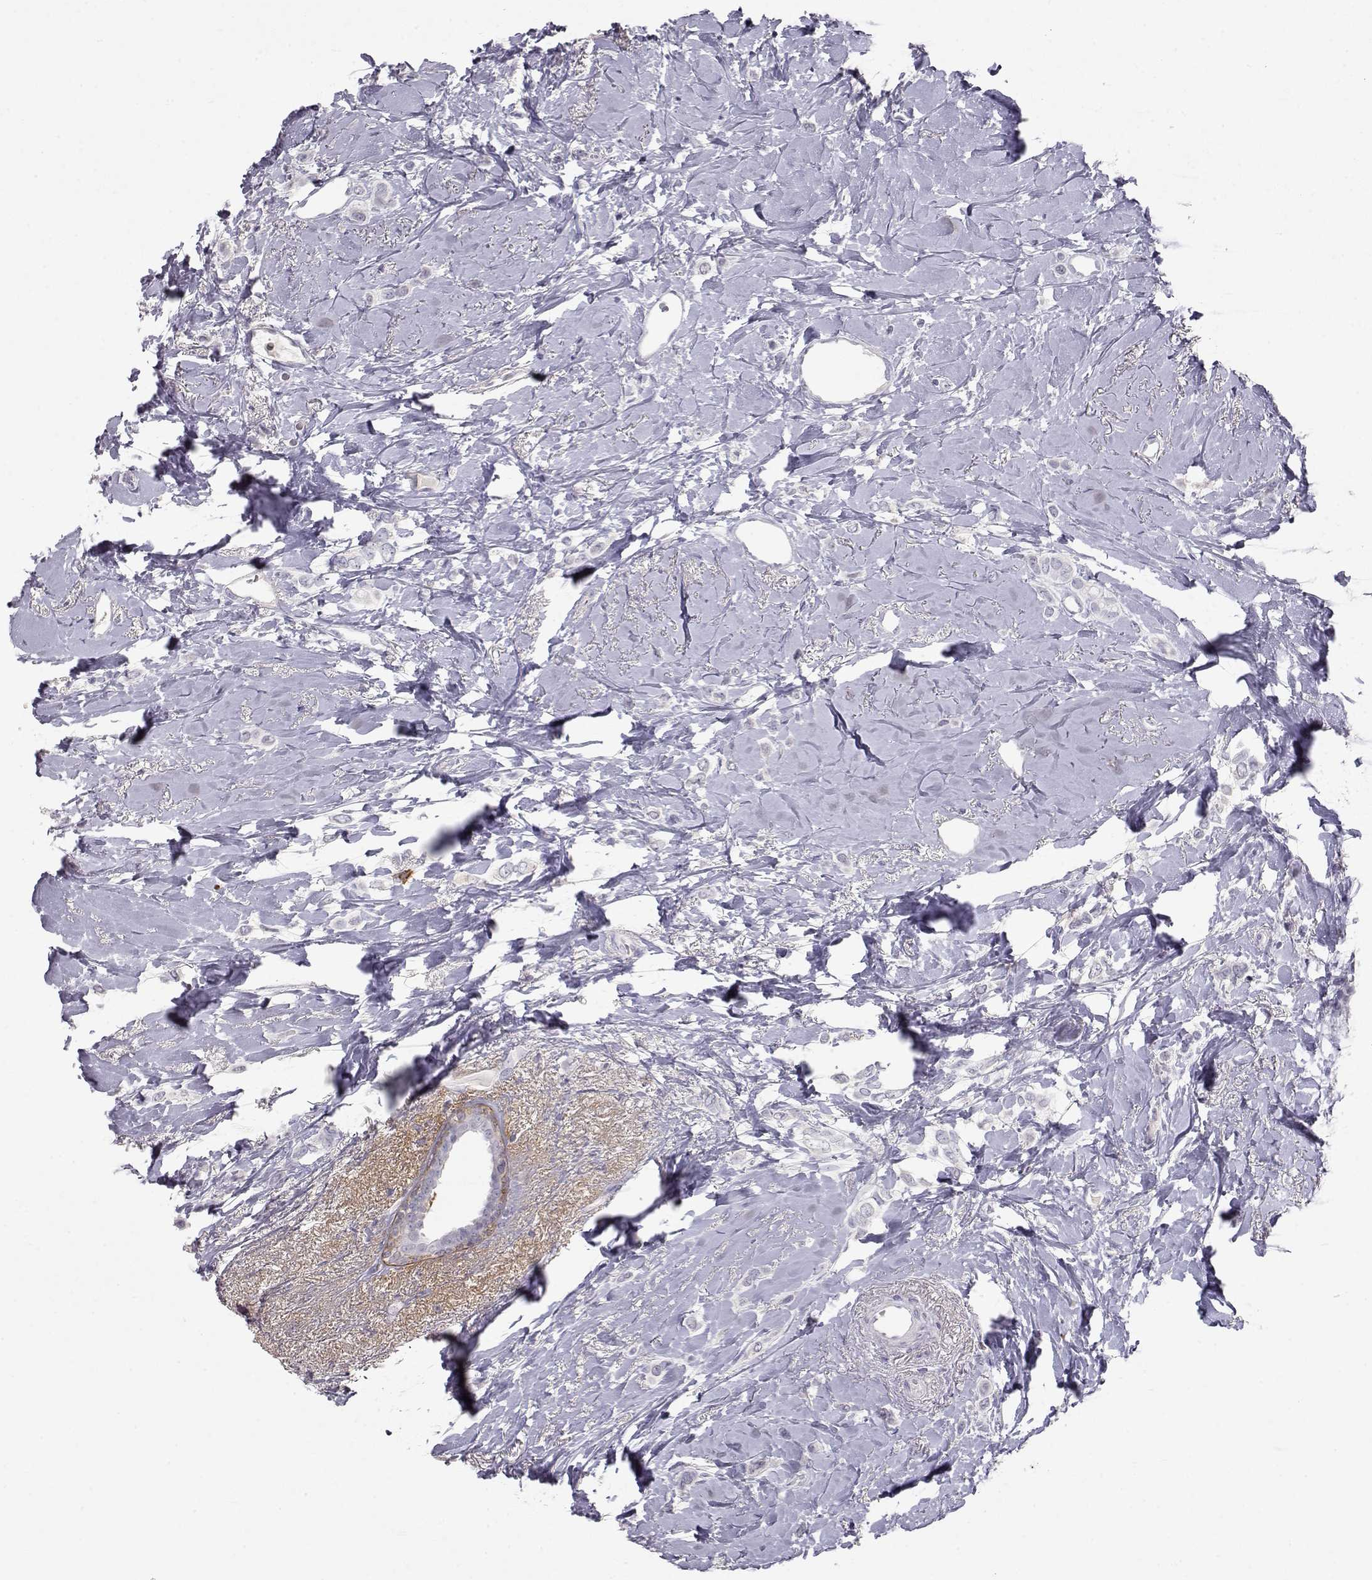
{"staining": {"intensity": "negative", "quantity": "none", "location": "none"}, "tissue": "breast cancer", "cell_type": "Tumor cells", "image_type": "cancer", "snomed": [{"axis": "morphology", "description": "Lobular carcinoma"}, {"axis": "topography", "description": "Breast"}], "caption": "IHC histopathology image of breast cancer stained for a protein (brown), which exhibits no expression in tumor cells.", "gene": "LAMB3", "patient": {"sex": "female", "age": 66}}